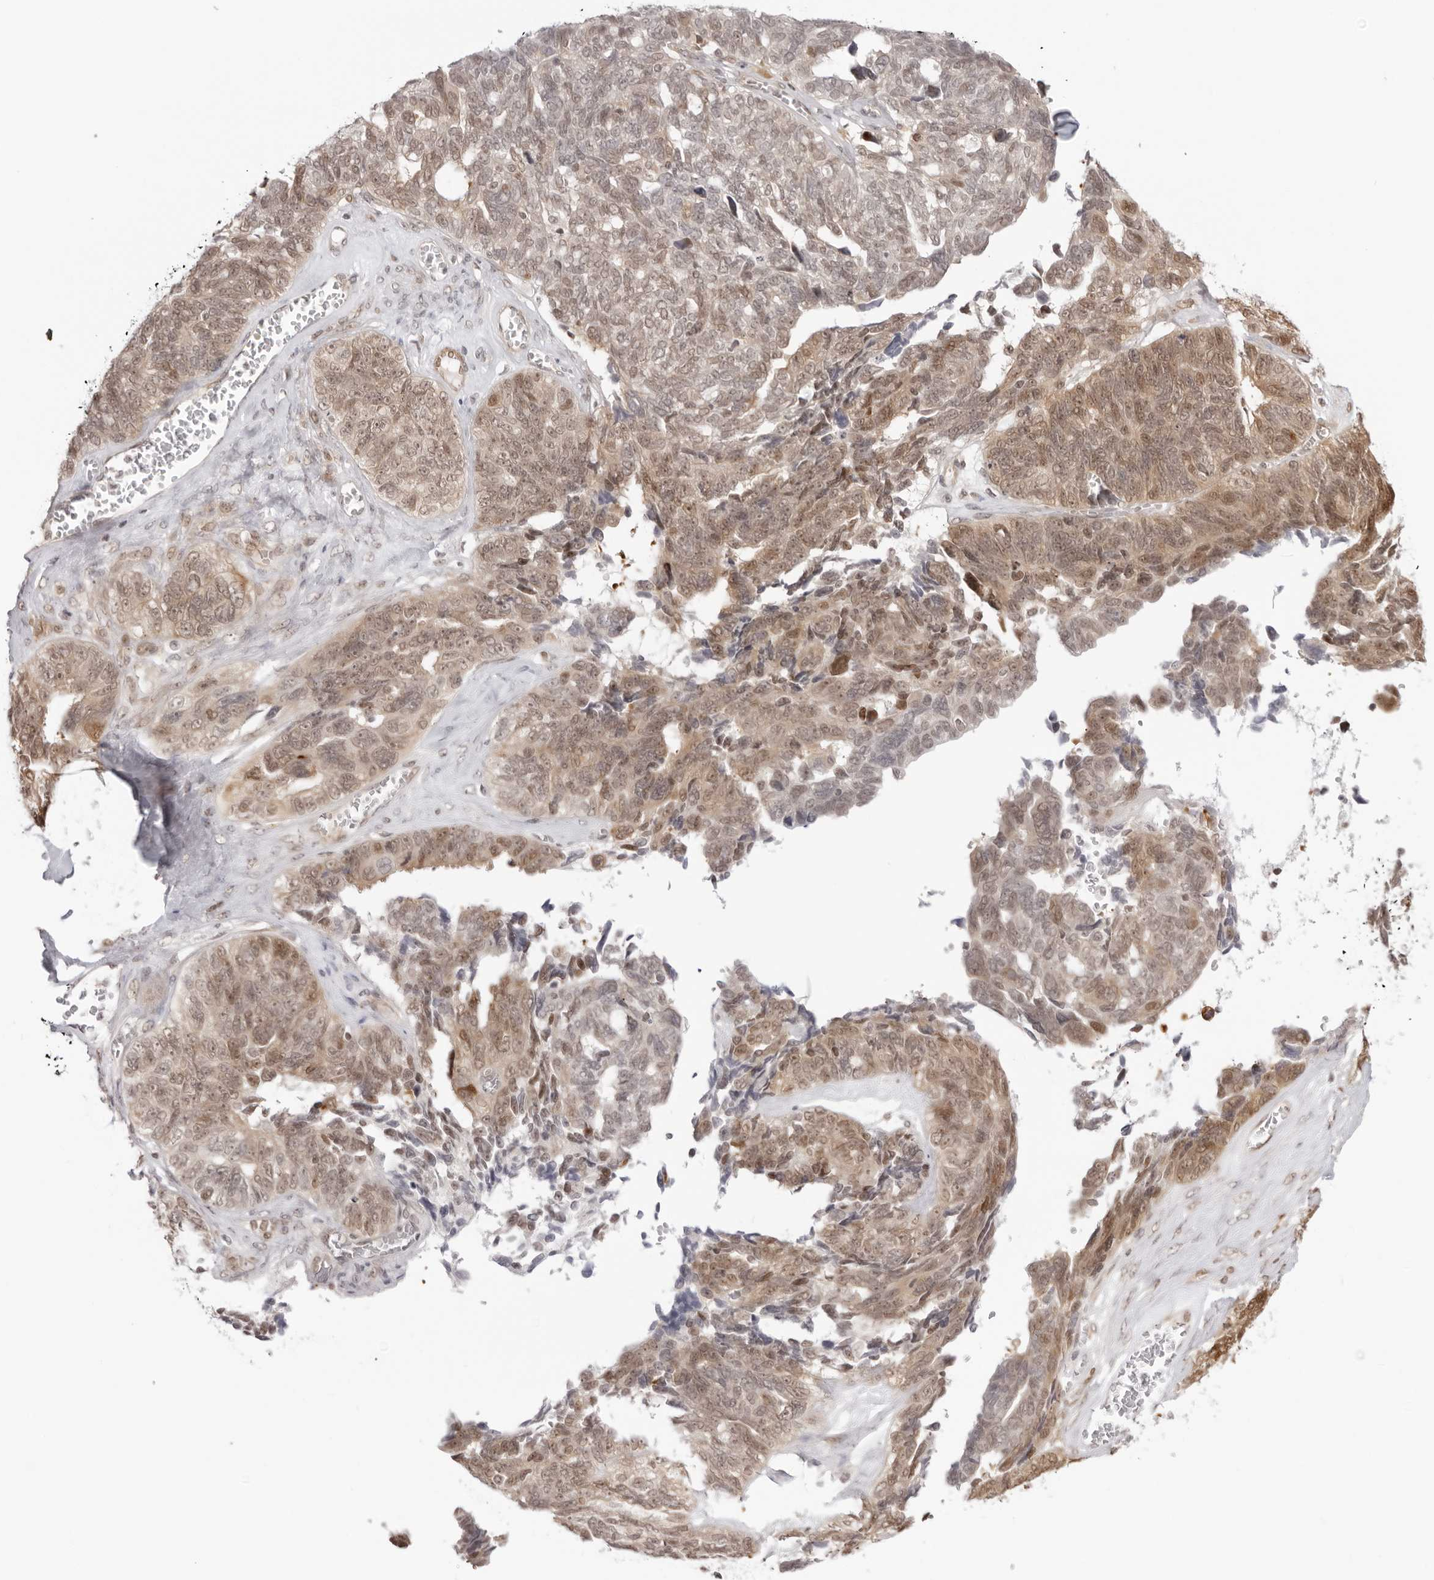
{"staining": {"intensity": "moderate", "quantity": "25%-75%", "location": "cytoplasmic/membranous,nuclear"}, "tissue": "ovarian cancer", "cell_type": "Tumor cells", "image_type": "cancer", "snomed": [{"axis": "morphology", "description": "Cystadenocarcinoma, serous, NOS"}, {"axis": "topography", "description": "Ovary"}], "caption": "A medium amount of moderate cytoplasmic/membranous and nuclear staining is appreciated in about 25%-75% of tumor cells in ovarian cancer (serous cystadenocarcinoma) tissue. (DAB (3,3'-diaminobenzidine) IHC with brightfield microscopy, high magnification).", "gene": "RNF146", "patient": {"sex": "female", "age": 79}}